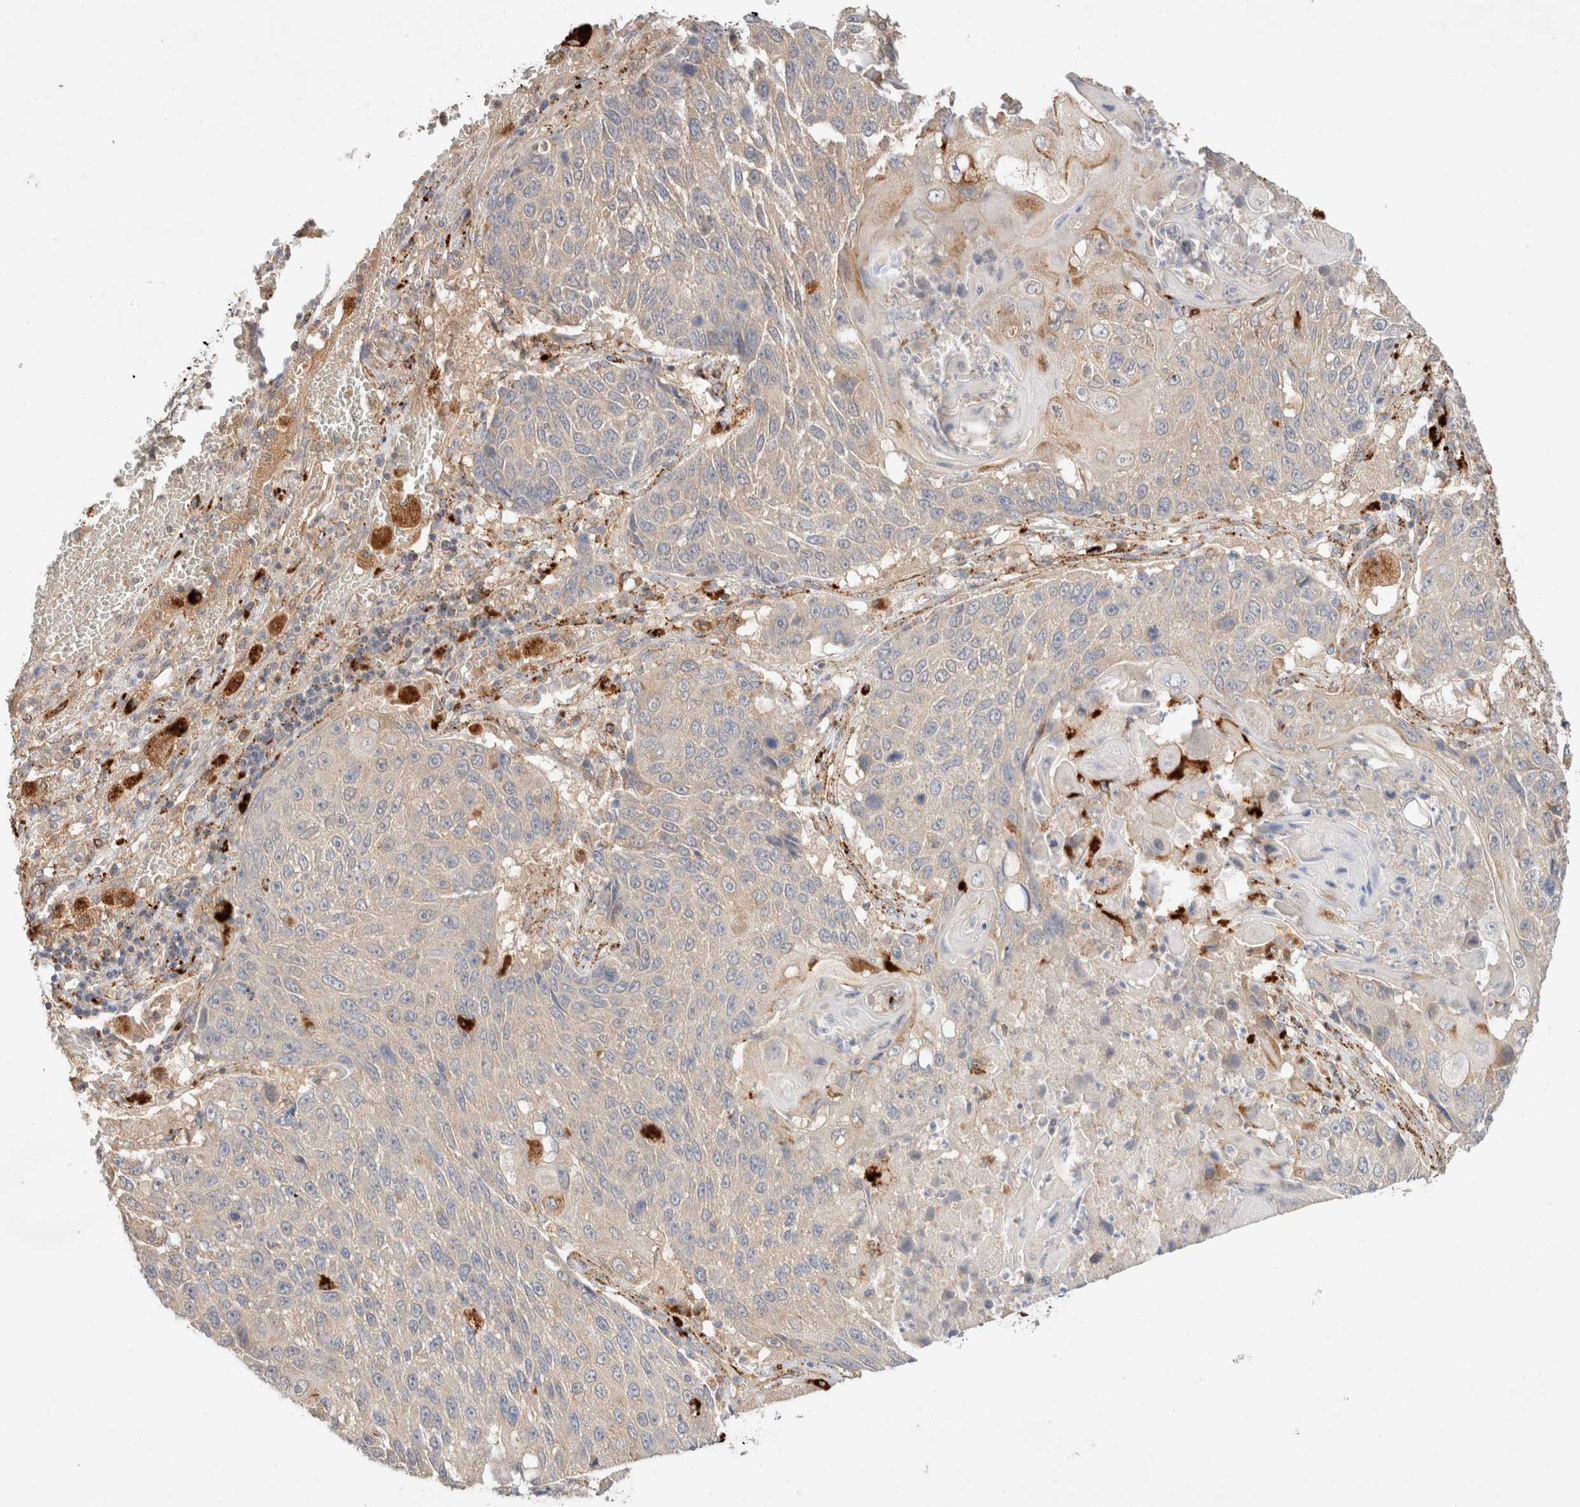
{"staining": {"intensity": "negative", "quantity": "none", "location": "none"}, "tissue": "lung cancer", "cell_type": "Tumor cells", "image_type": "cancer", "snomed": [{"axis": "morphology", "description": "Adenocarcinoma, NOS"}, {"axis": "topography", "description": "Lung"}], "caption": "Human lung cancer stained for a protein using immunohistochemistry reveals no positivity in tumor cells.", "gene": "RABEPK", "patient": {"sex": "male", "age": 64}}